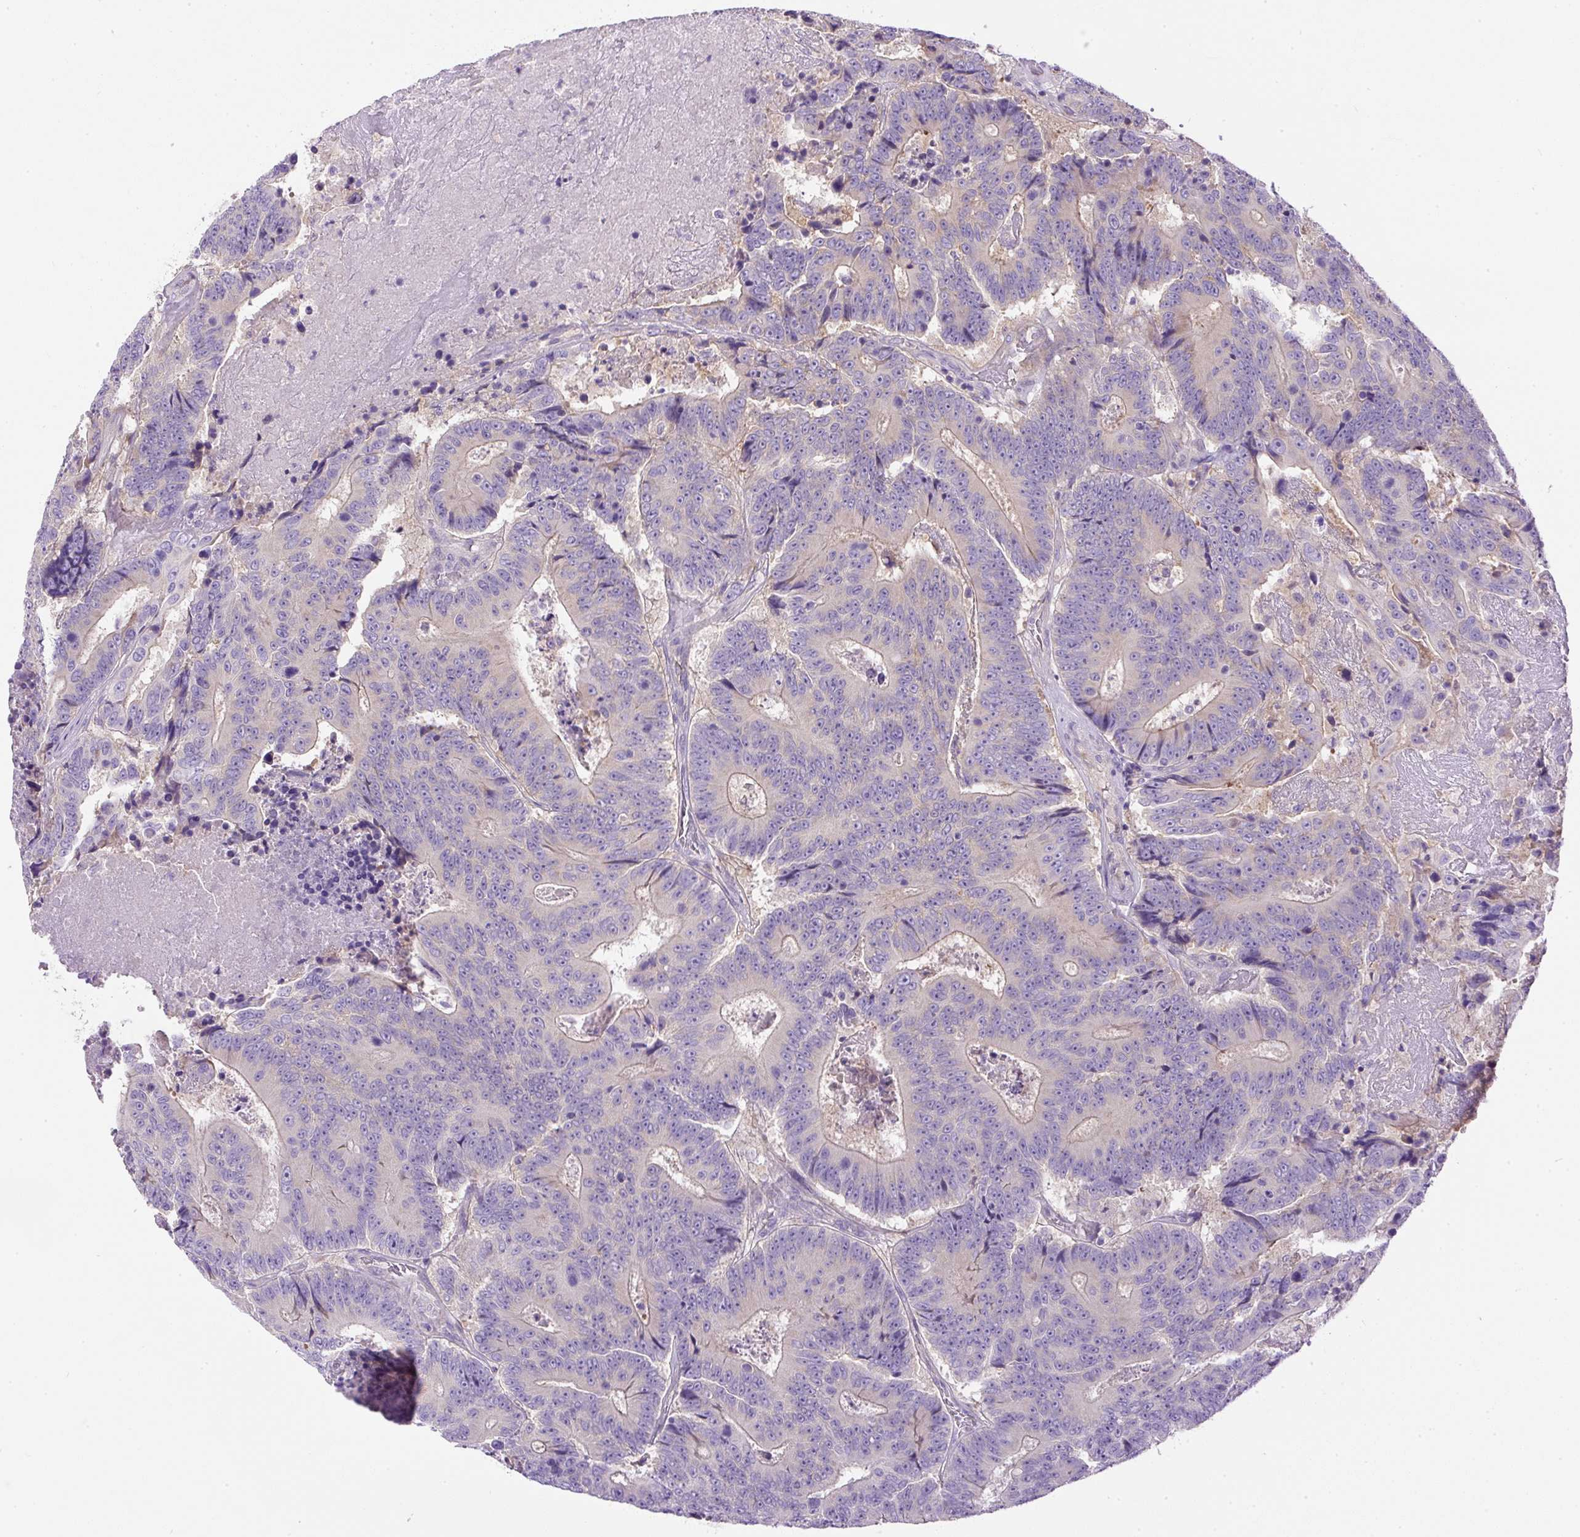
{"staining": {"intensity": "negative", "quantity": "none", "location": "none"}, "tissue": "colorectal cancer", "cell_type": "Tumor cells", "image_type": "cancer", "snomed": [{"axis": "morphology", "description": "Adenocarcinoma, NOS"}, {"axis": "topography", "description": "Colon"}], "caption": "Immunohistochemistry image of neoplastic tissue: human colorectal cancer (adenocarcinoma) stained with DAB (3,3'-diaminobenzidine) shows no significant protein positivity in tumor cells.", "gene": "DAPK1", "patient": {"sex": "male", "age": 83}}